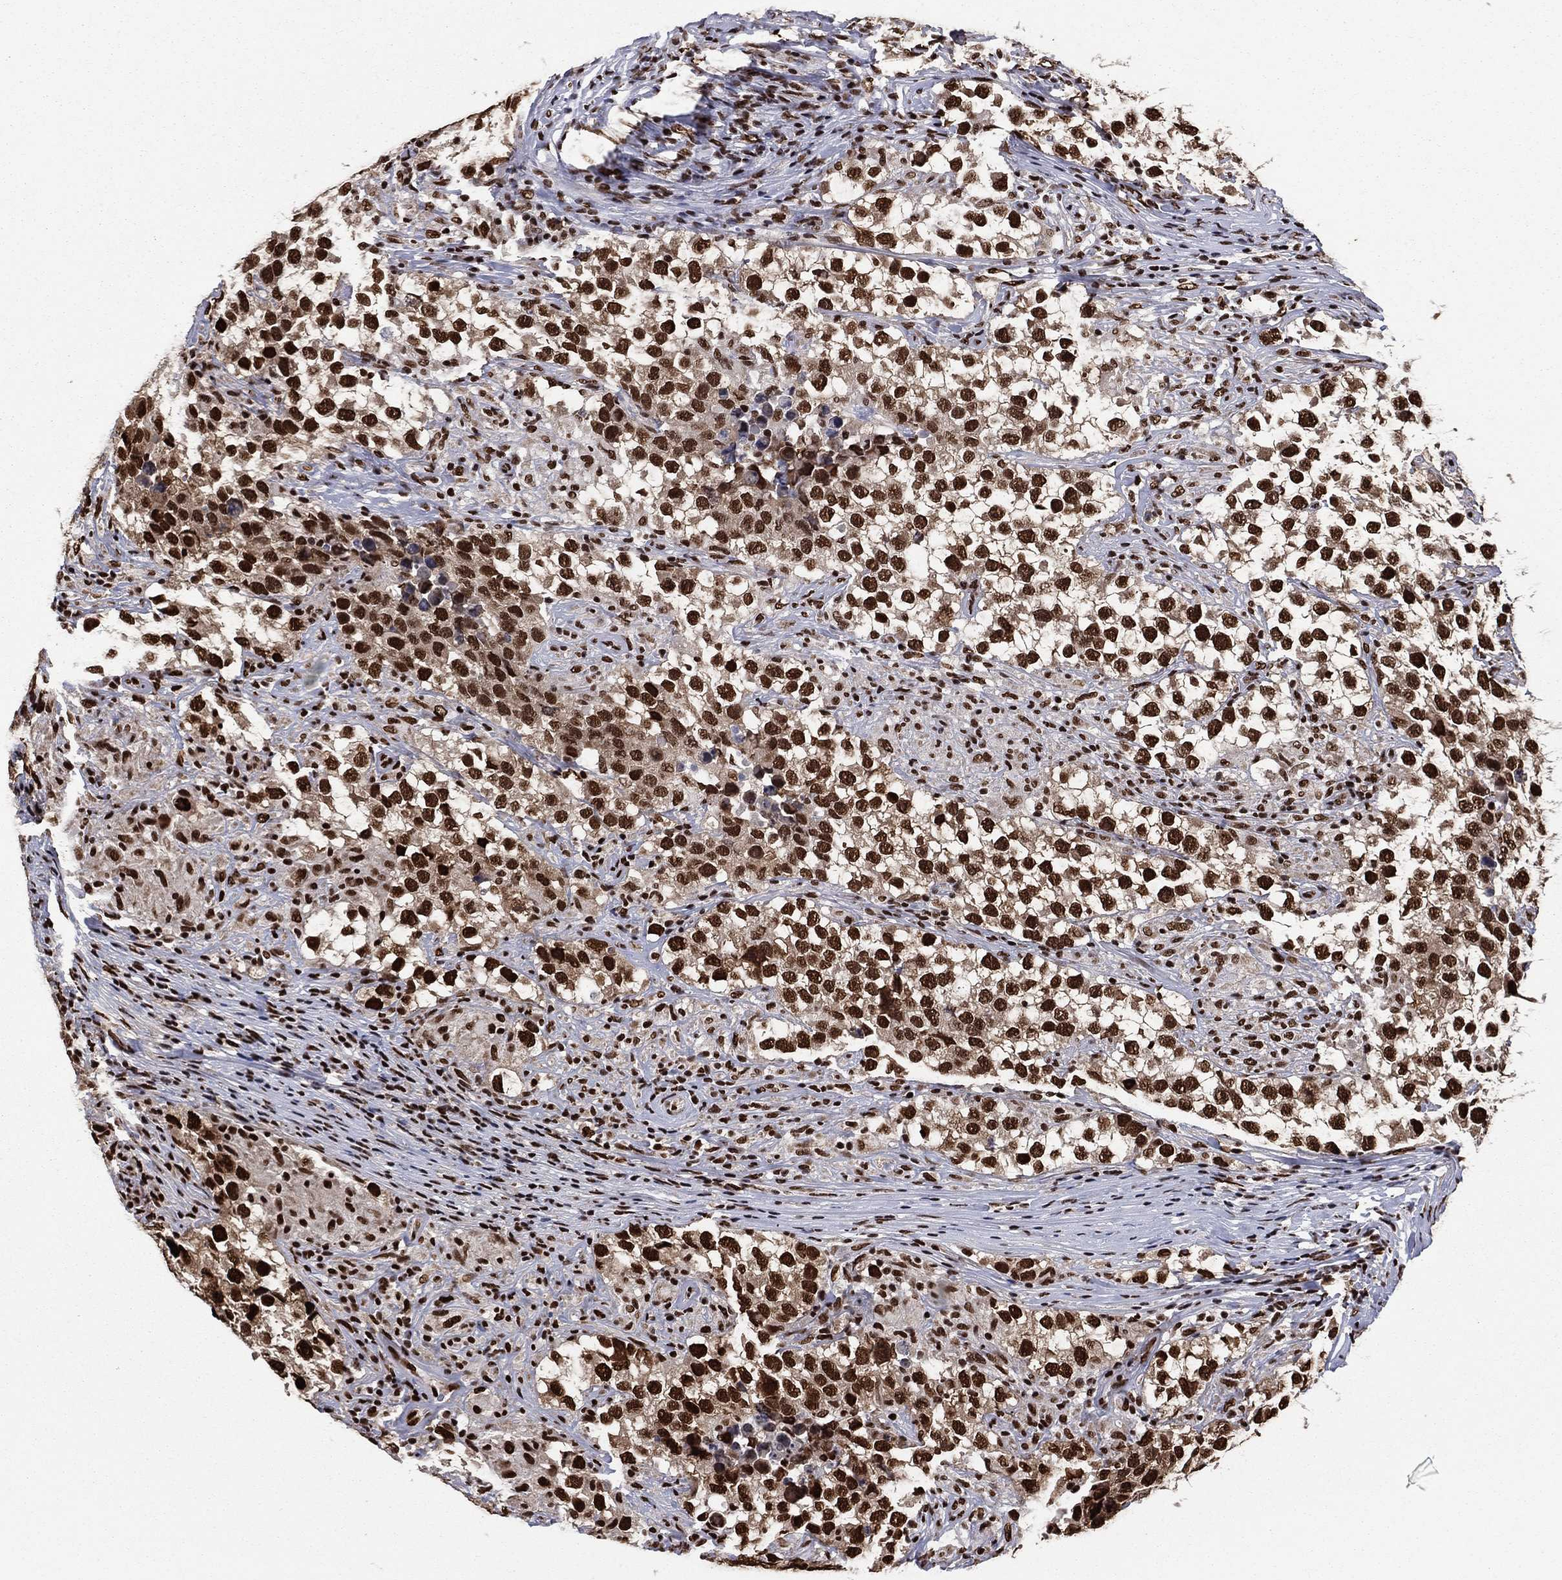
{"staining": {"intensity": "strong", "quantity": ">75%", "location": "nuclear"}, "tissue": "testis cancer", "cell_type": "Tumor cells", "image_type": "cancer", "snomed": [{"axis": "morphology", "description": "Seminoma, NOS"}, {"axis": "topography", "description": "Testis"}], "caption": "Immunohistochemistry of human seminoma (testis) reveals high levels of strong nuclear staining in about >75% of tumor cells.", "gene": "TP53BP1", "patient": {"sex": "male", "age": 46}}